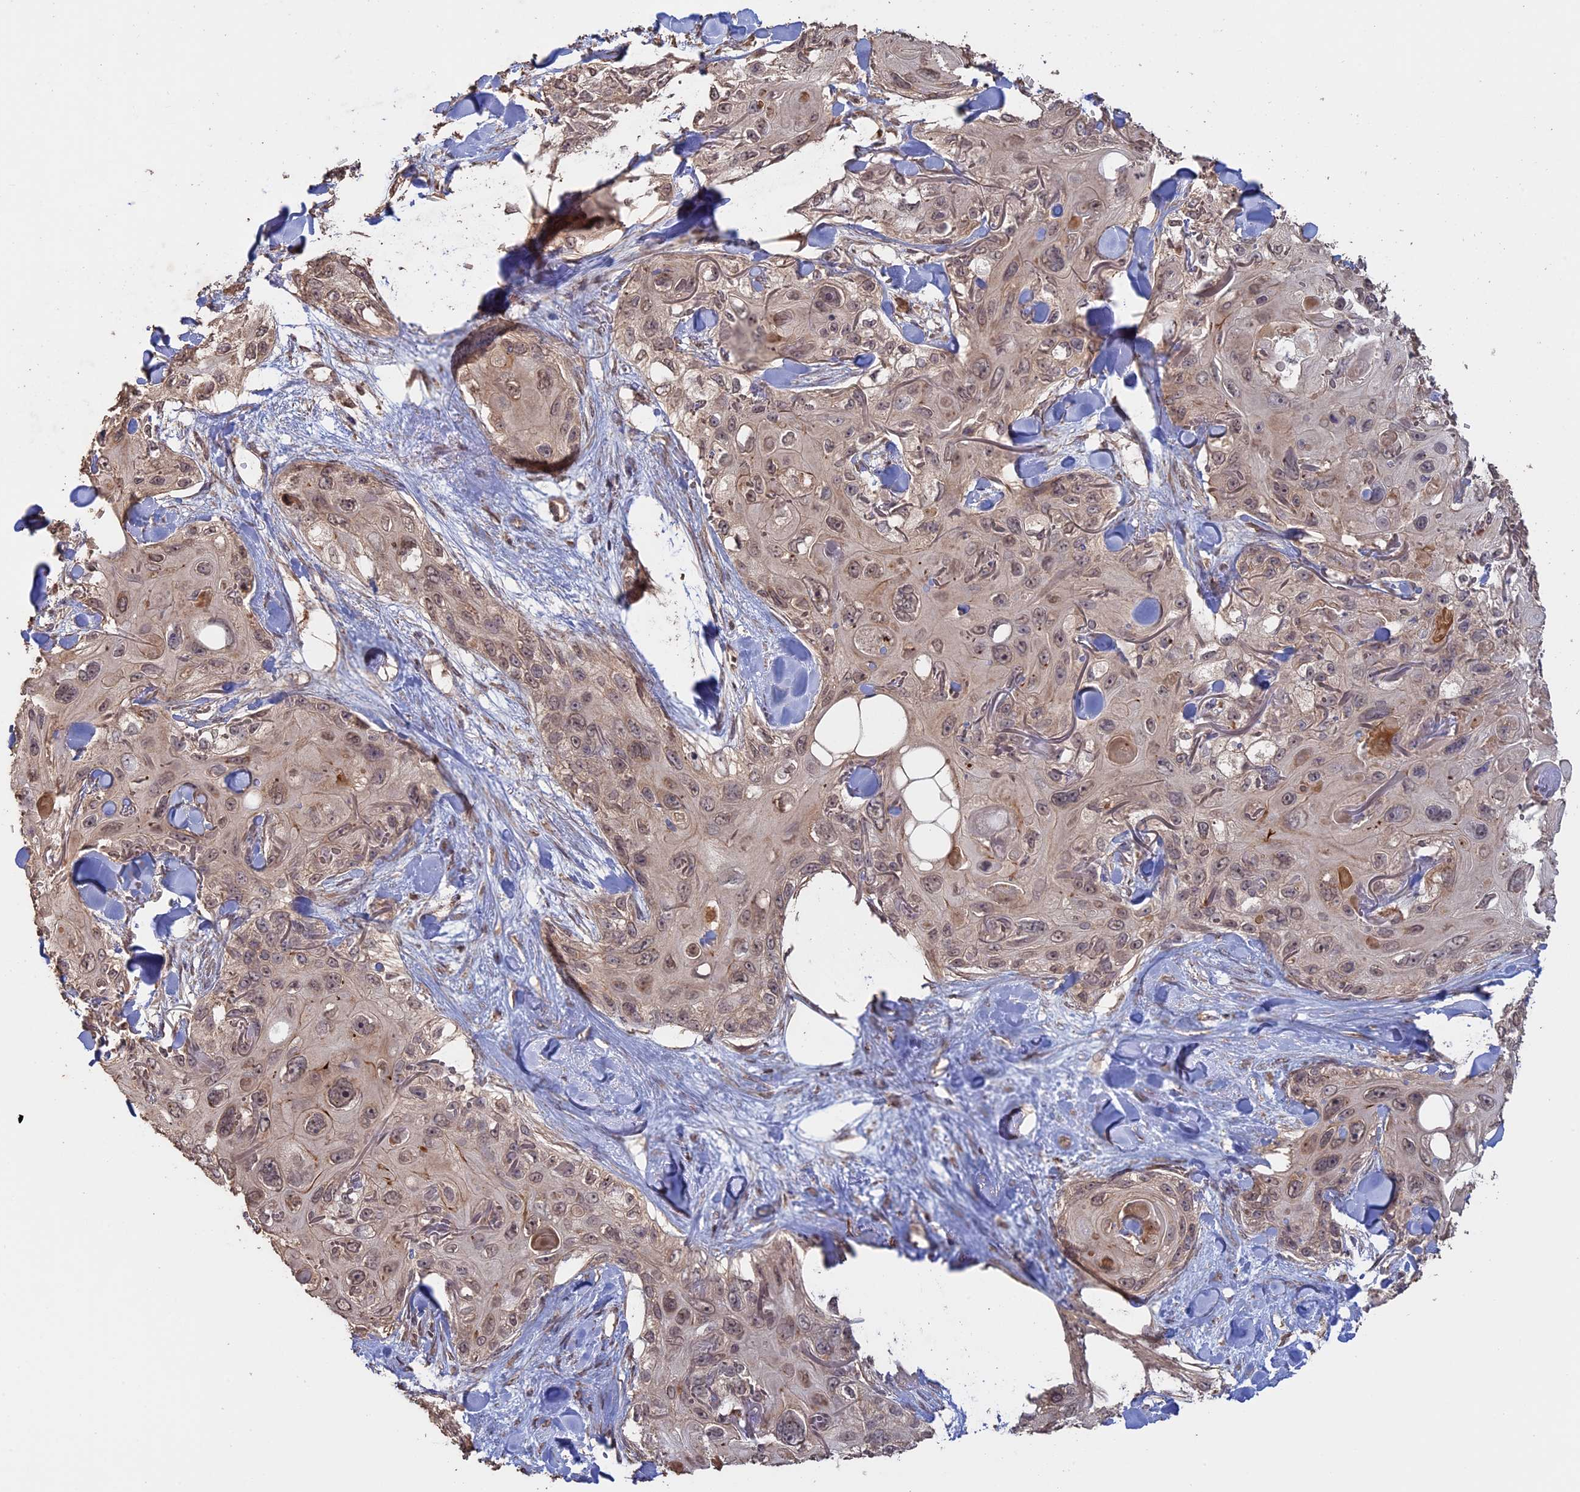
{"staining": {"intensity": "weak", "quantity": ">75%", "location": "nuclear"}, "tissue": "skin cancer", "cell_type": "Tumor cells", "image_type": "cancer", "snomed": [{"axis": "morphology", "description": "Normal tissue, NOS"}, {"axis": "morphology", "description": "Squamous cell carcinoma, NOS"}, {"axis": "topography", "description": "Skin"}], "caption": "Protein staining of skin cancer (squamous cell carcinoma) tissue reveals weak nuclear staining in about >75% of tumor cells.", "gene": "FAM210B", "patient": {"sex": "male", "age": 72}}